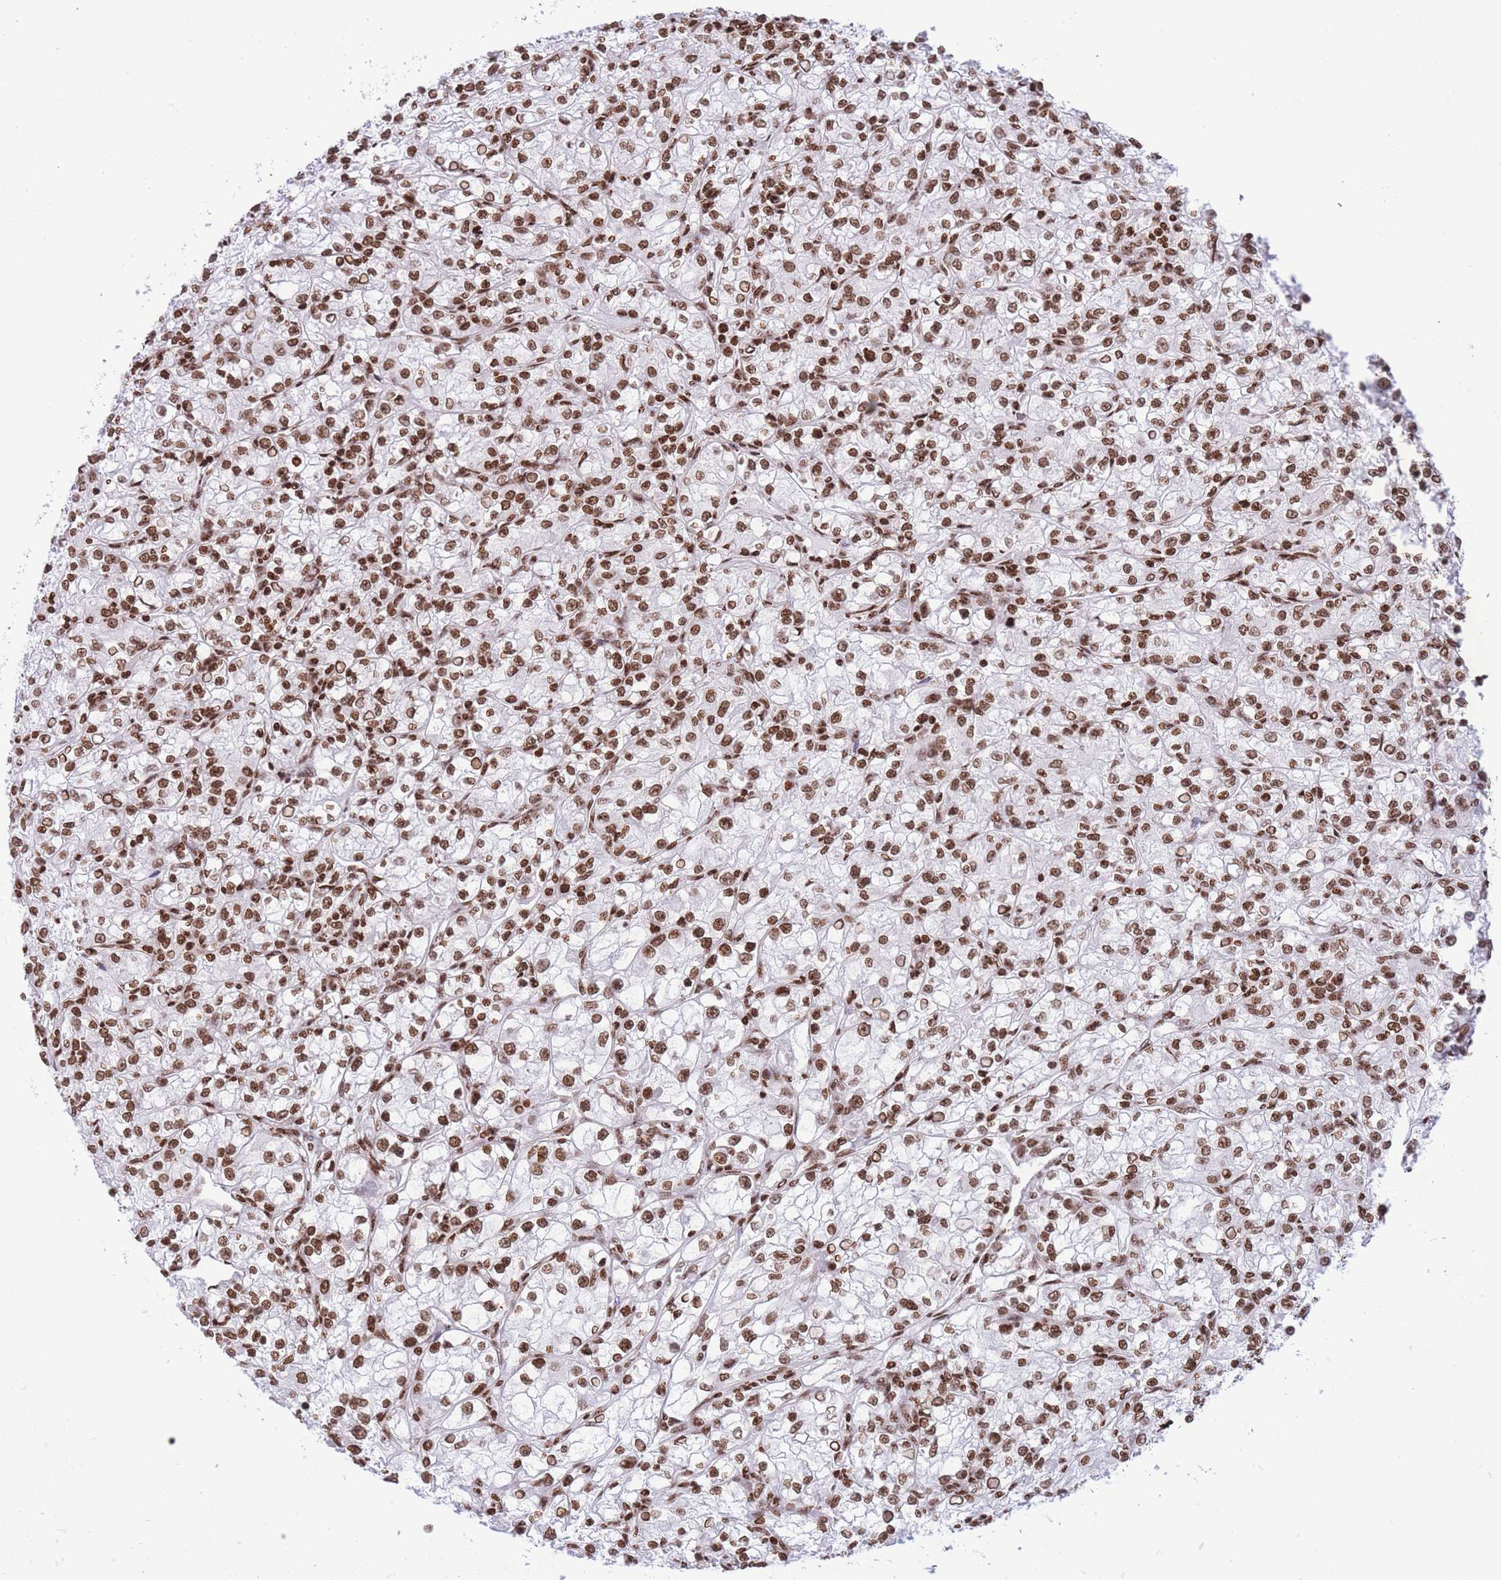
{"staining": {"intensity": "moderate", "quantity": ">75%", "location": "nuclear"}, "tissue": "renal cancer", "cell_type": "Tumor cells", "image_type": "cancer", "snomed": [{"axis": "morphology", "description": "Adenocarcinoma, NOS"}, {"axis": "topography", "description": "Kidney"}], "caption": "This micrograph reveals renal cancer stained with immunohistochemistry to label a protein in brown. The nuclear of tumor cells show moderate positivity for the protein. Nuclei are counter-stained blue.", "gene": "H2BC11", "patient": {"sex": "female", "age": 59}}